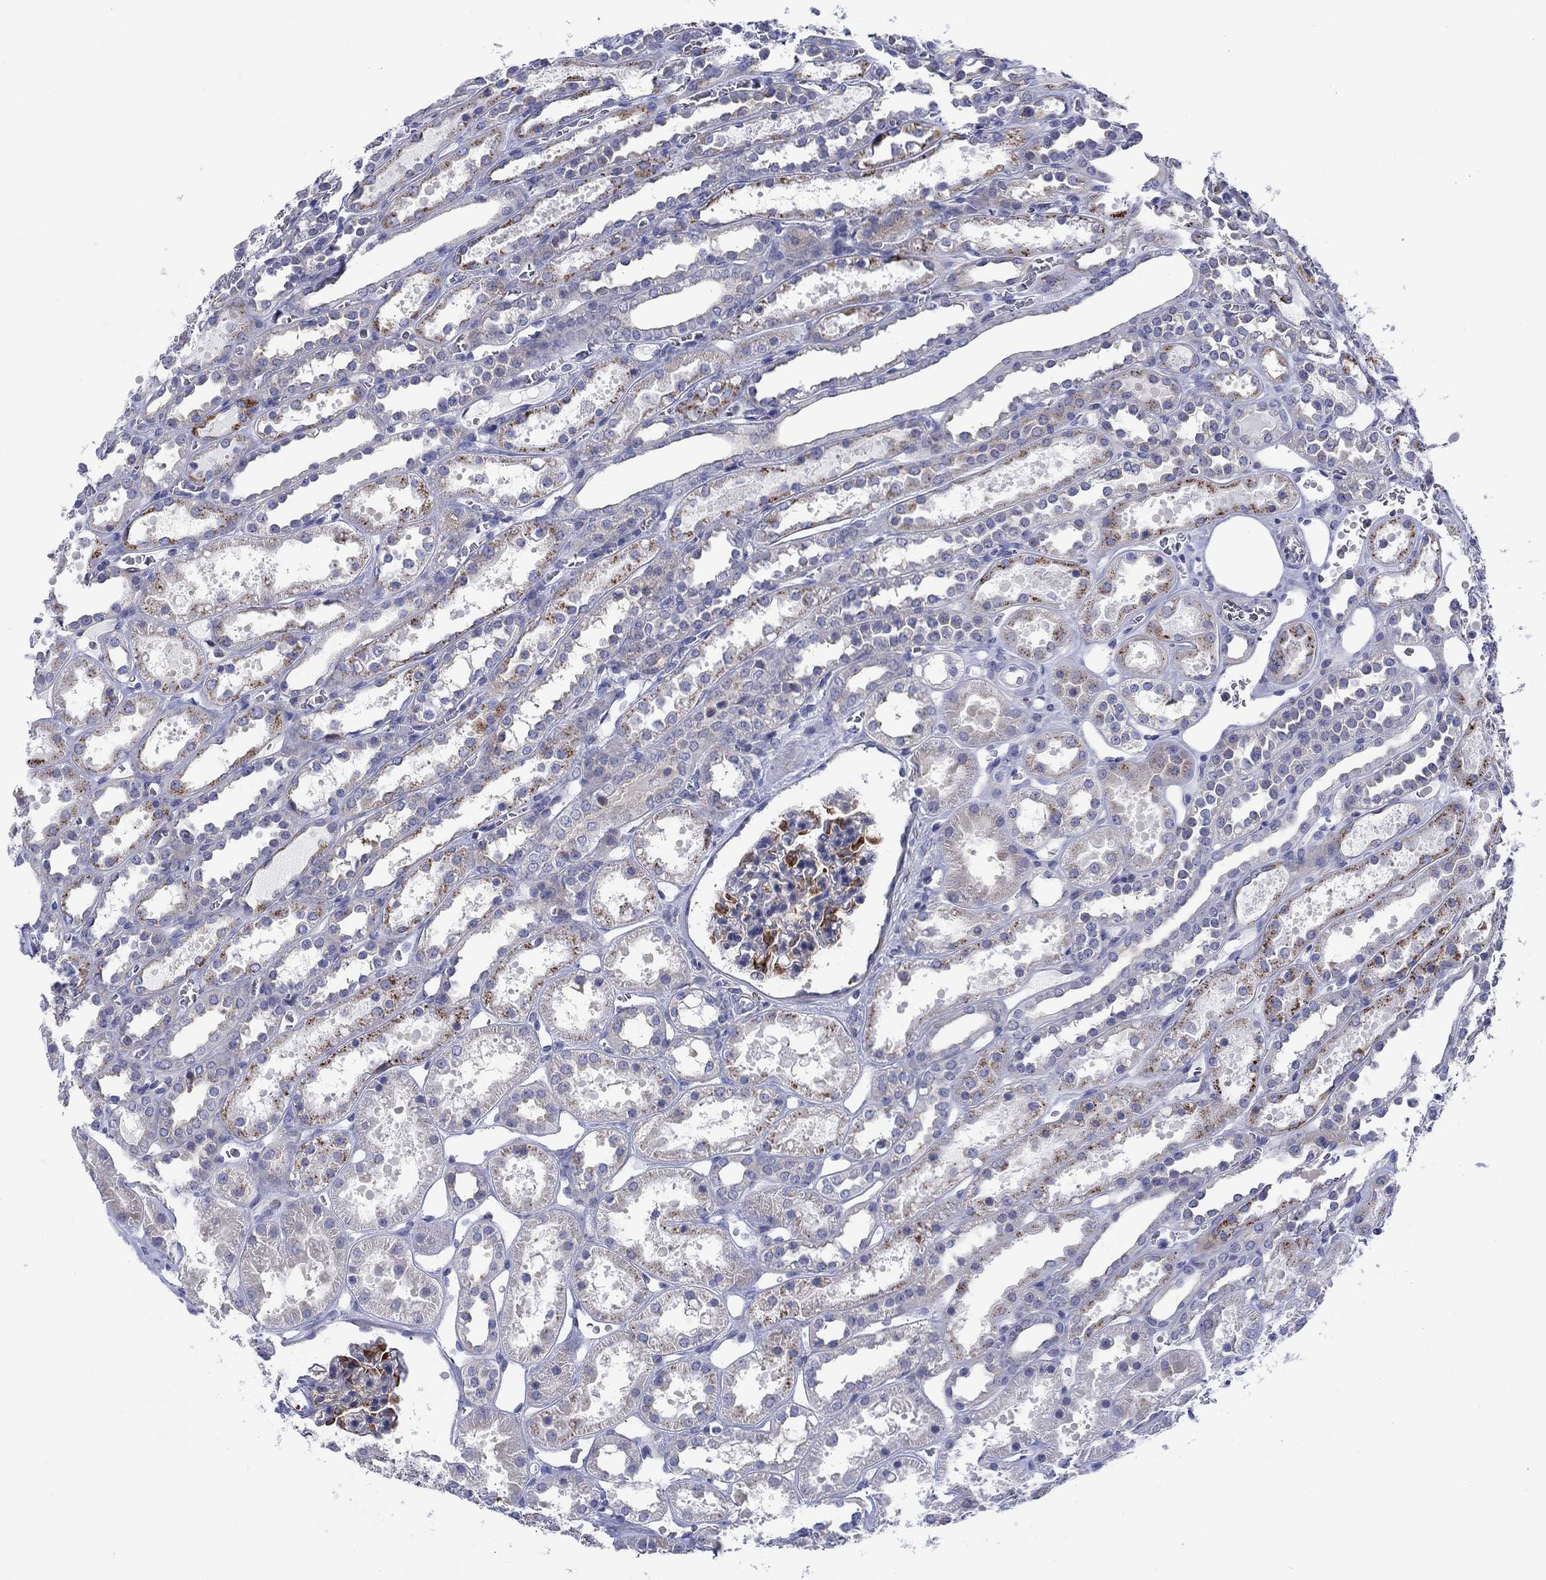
{"staining": {"intensity": "strong", "quantity": "<25%", "location": "cytoplasmic/membranous"}, "tissue": "kidney", "cell_type": "Cells in glomeruli", "image_type": "normal", "snomed": [{"axis": "morphology", "description": "Normal tissue, NOS"}, {"axis": "topography", "description": "Kidney"}], "caption": "Immunohistochemistry (IHC) histopathology image of normal human kidney stained for a protein (brown), which reveals medium levels of strong cytoplasmic/membranous positivity in about <25% of cells in glomeruli.", "gene": "SVEP1", "patient": {"sex": "female", "age": 41}}